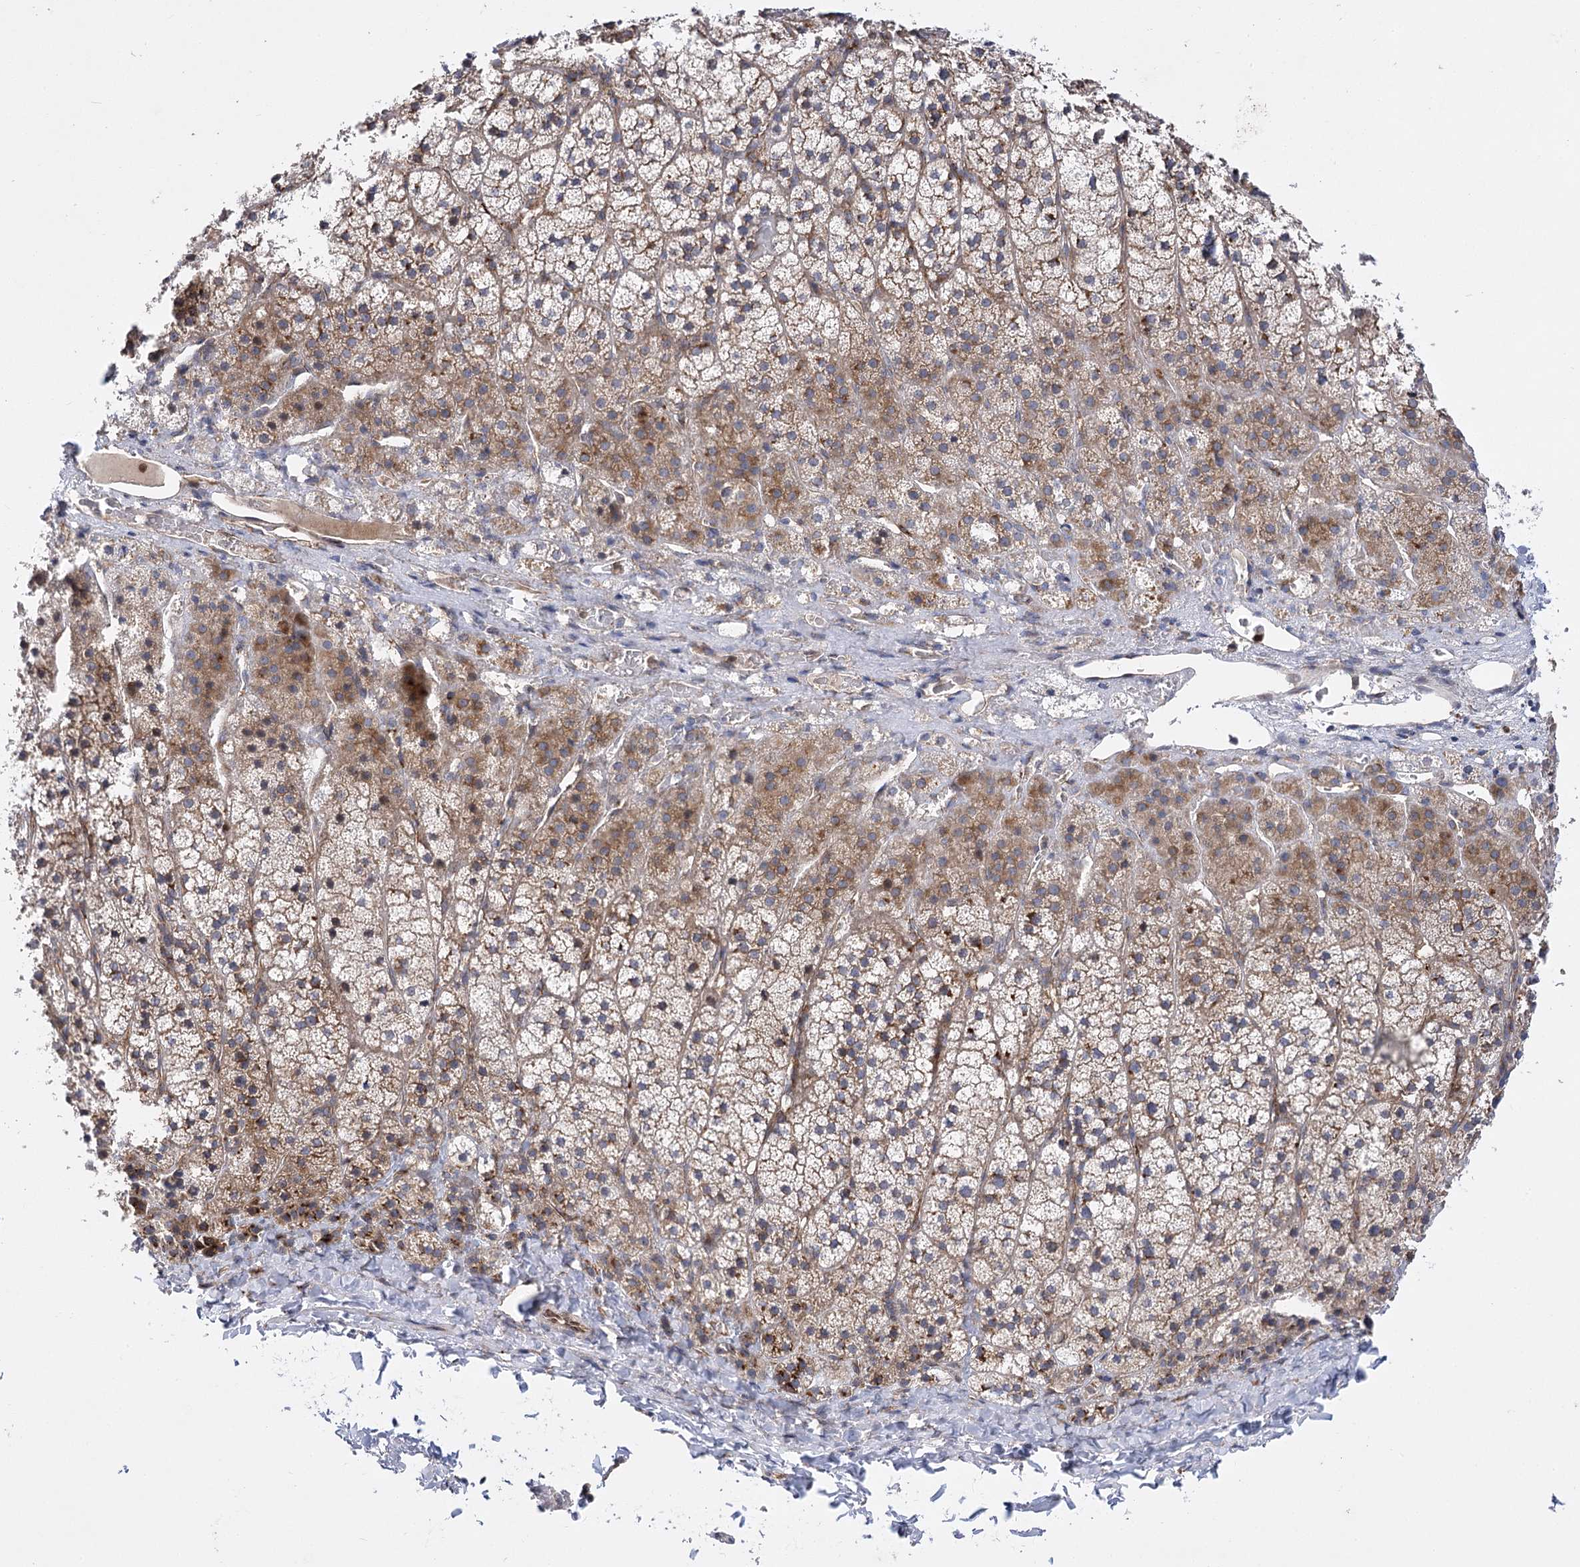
{"staining": {"intensity": "moderate", "quantity": "<25%", "location": "cytoplasmic/membranous"}, "tissue": "adrenal gland", "cell_type": "Glandular cells", "image_type": "normal", "snomed": [{"axis": "morphology", "description": "Normal tissue, NOS"}, {"axis": "topography", "description": "Adrenal gland"}], "caption": "Unremarkable adrenal gland was stained to show a protein in brown. There is low levels of moderate cytoplasmic/membranous expression in about <25% of glandular cells.", "gene": "ARHGAP31", "patient": {"sex": "female", "age": 44}}